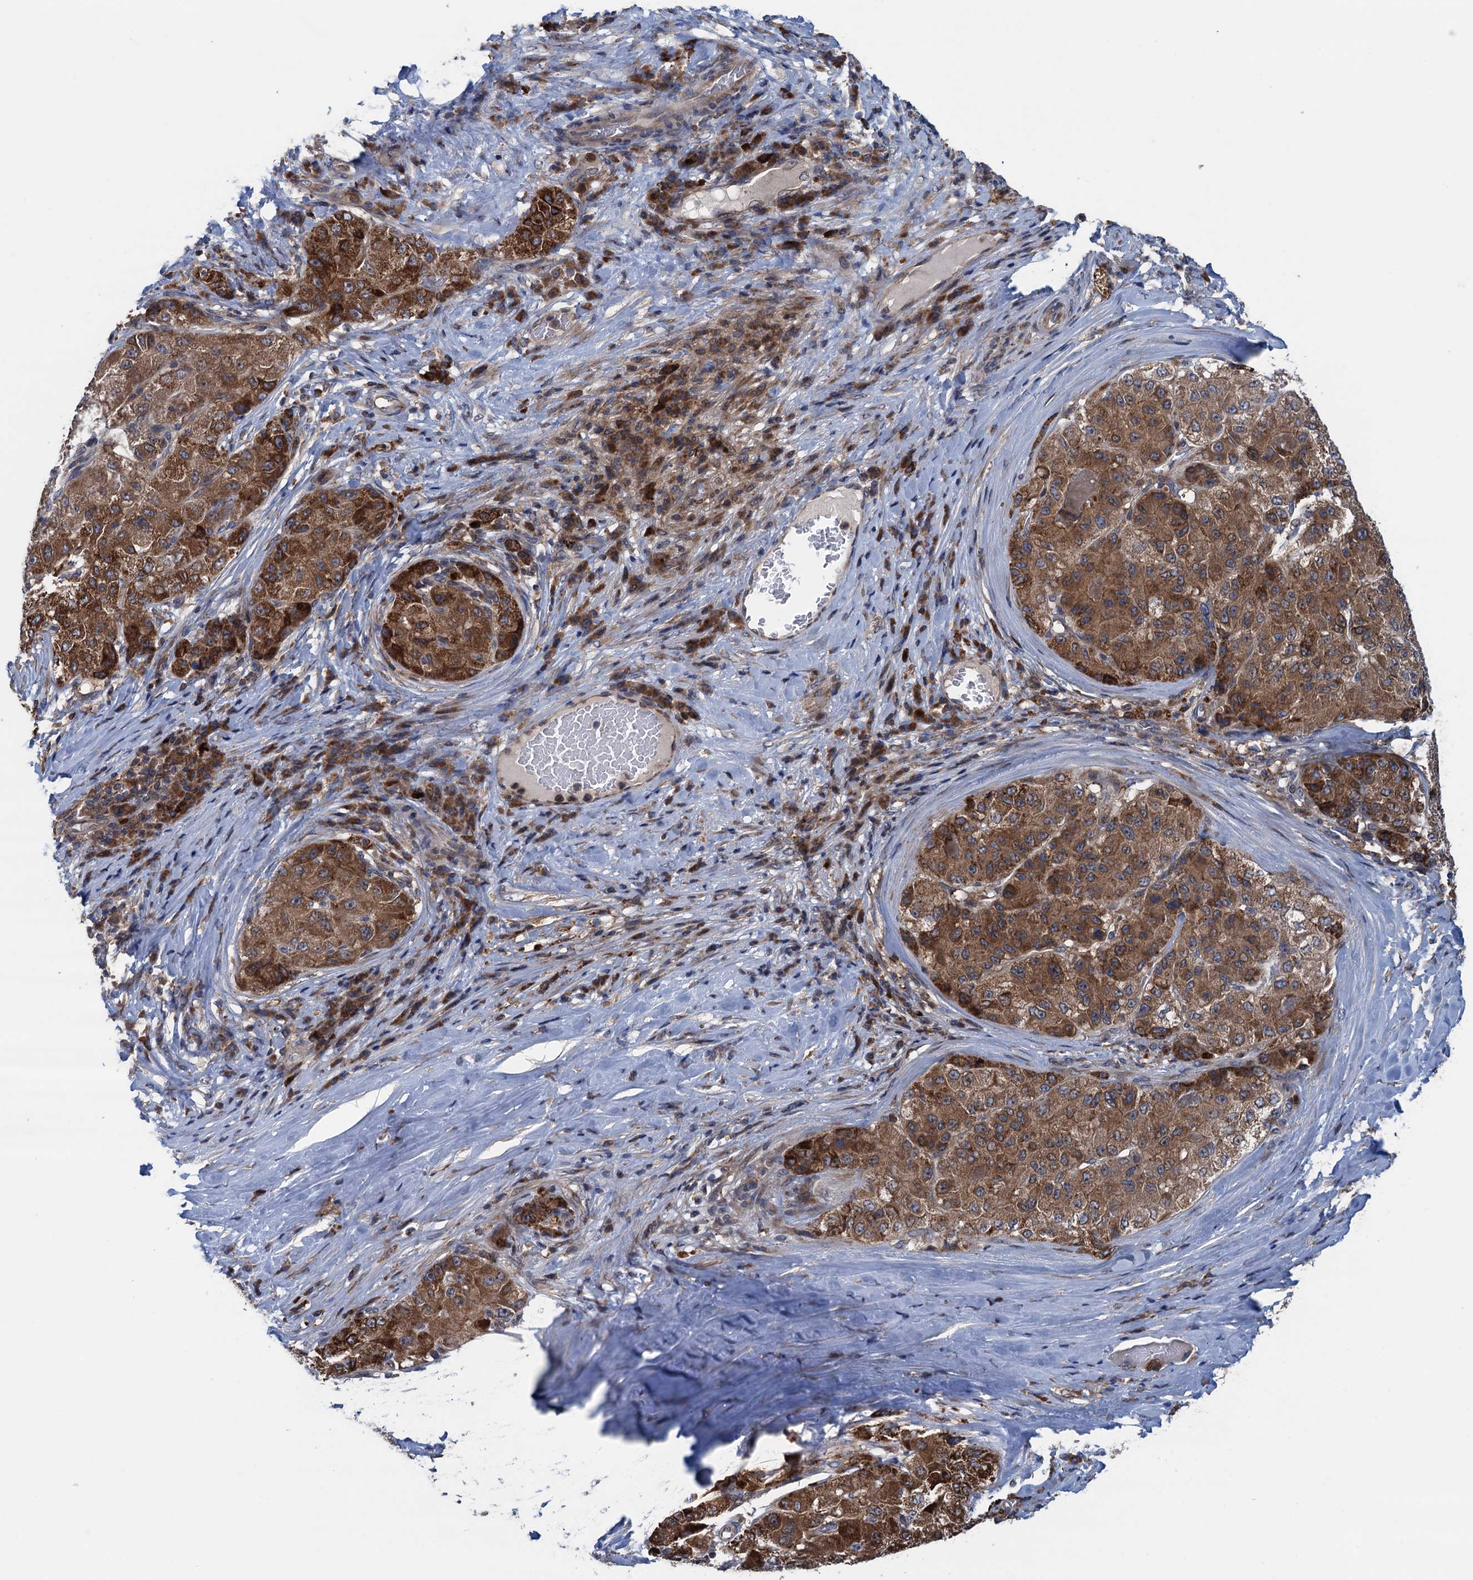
{"staining": {"intensity": "strong", "quantity": ">75%", "location": "cytoplasmic/membranous"}, "tissue": "liver cancer", "cell_type": "Tumor cells", "image_type": "cancer", "snomed": [{"axis": "morphology", "description": "Carcinoma, Hepatocellular, NOS"}, {"axis": "topography", "description": "Liver"}], "caption": "Immunohistochemical staining of liver cancer (hepatocellular carcinoma) displays high levels of strong cytoplasmic/membranous protein positivity in approximately >75% of tumor cells.", "gene": "CNTN5", "patient": {"sex": "male", "age": 80}}